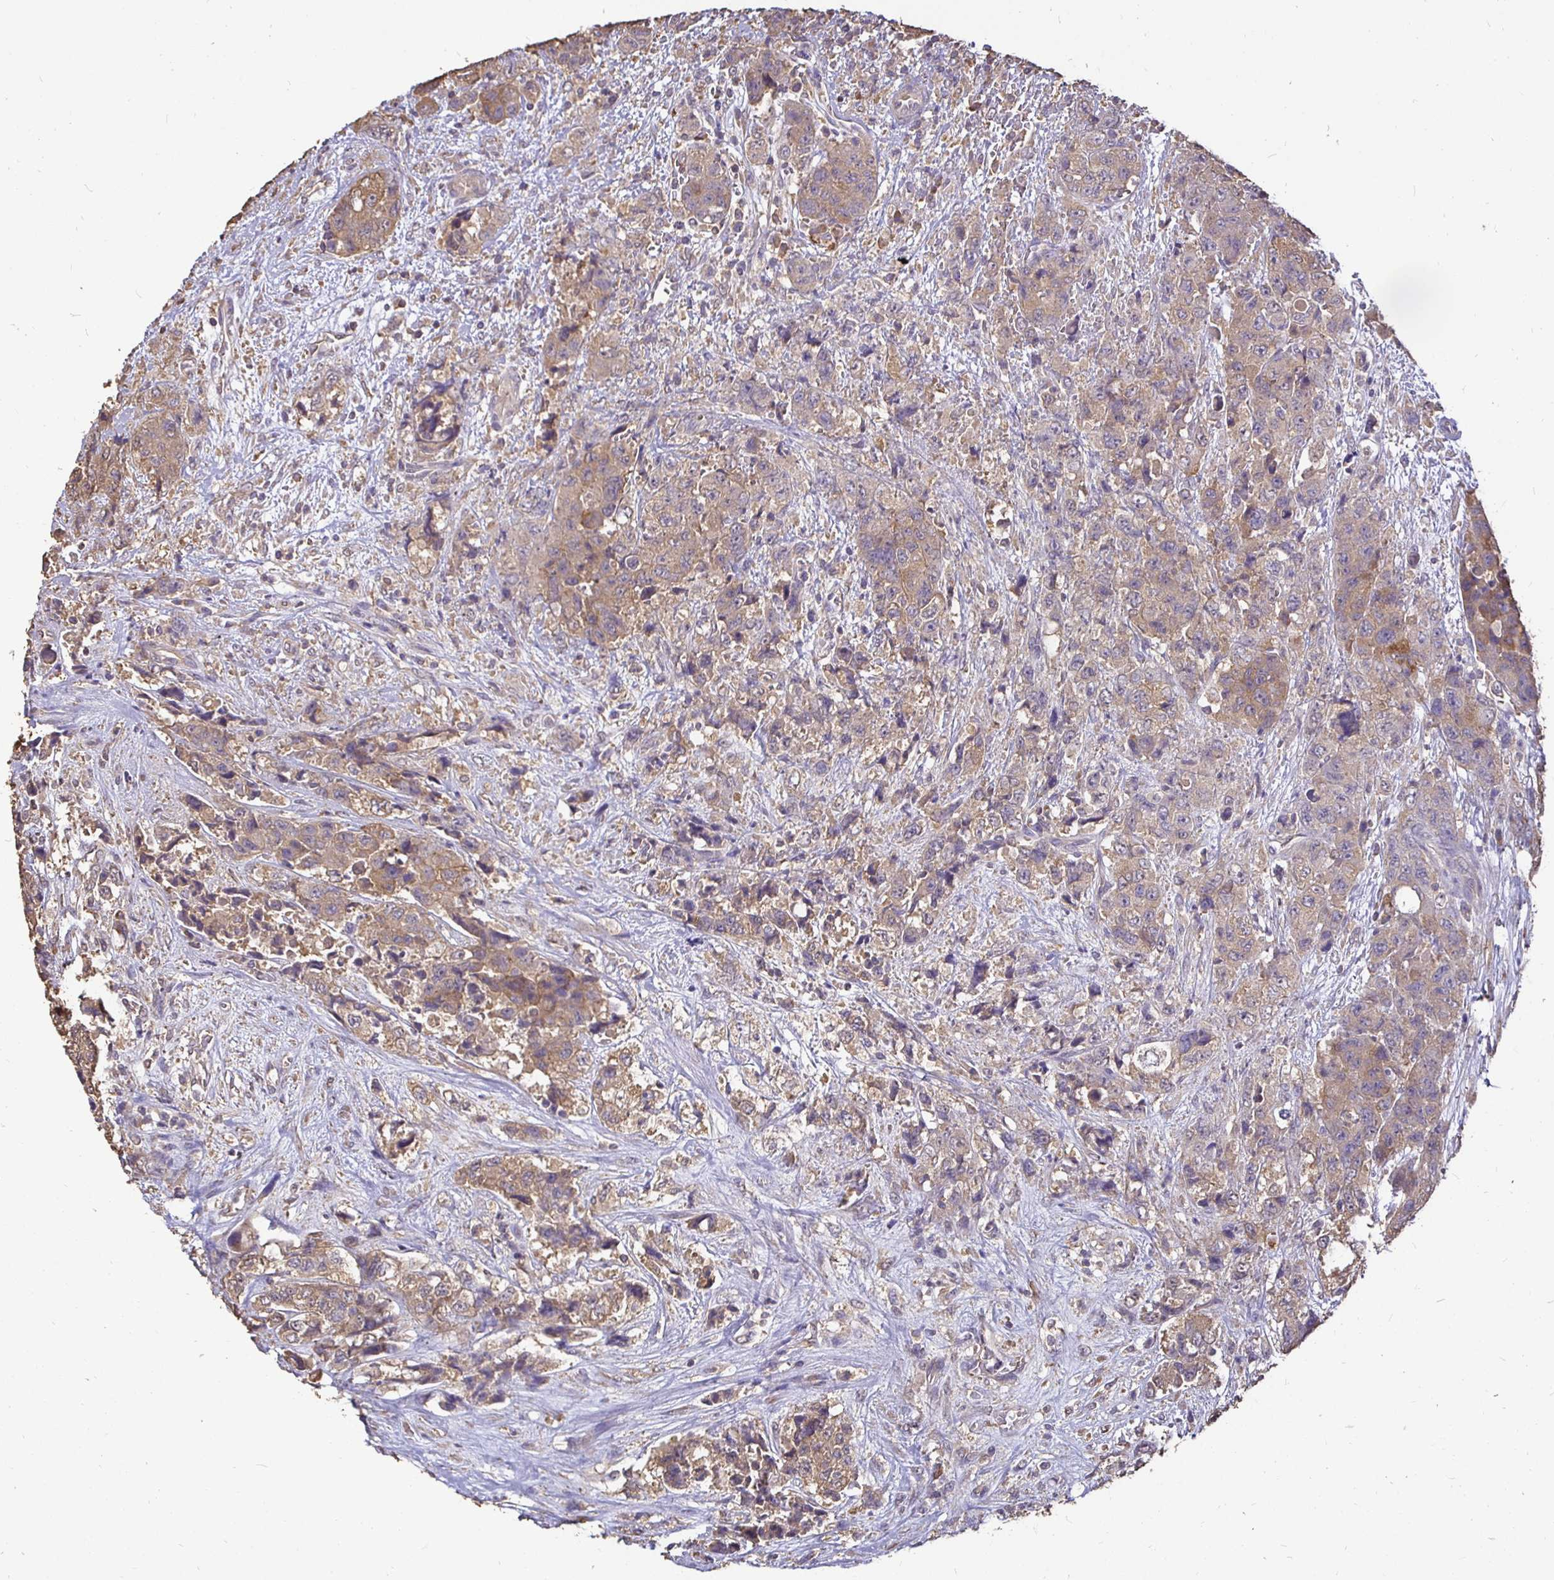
{"staining": {"intensity": "moderate", "quantity": ">75%", "location": "cytoplasmic/membranous"}, "tissue": "urothelial cancer", "cell_type": "Tumor cells", "image_type": "cancer", "snomed": [{"axis": "morphology", "description": "Urothelial carcinoma, High grade"}, {"axis": "topography", "description": "Urinary bladder"}], "caption": "Urothelial carcinoma (high-grade) tissue displays moderate cytoplasmic/membranous staining in approximately >75% of tumor cells, visualized by immunohistochemistry.", "gene": "MAPK8IP3", "patient": {"sex": "female", "age": 78}}